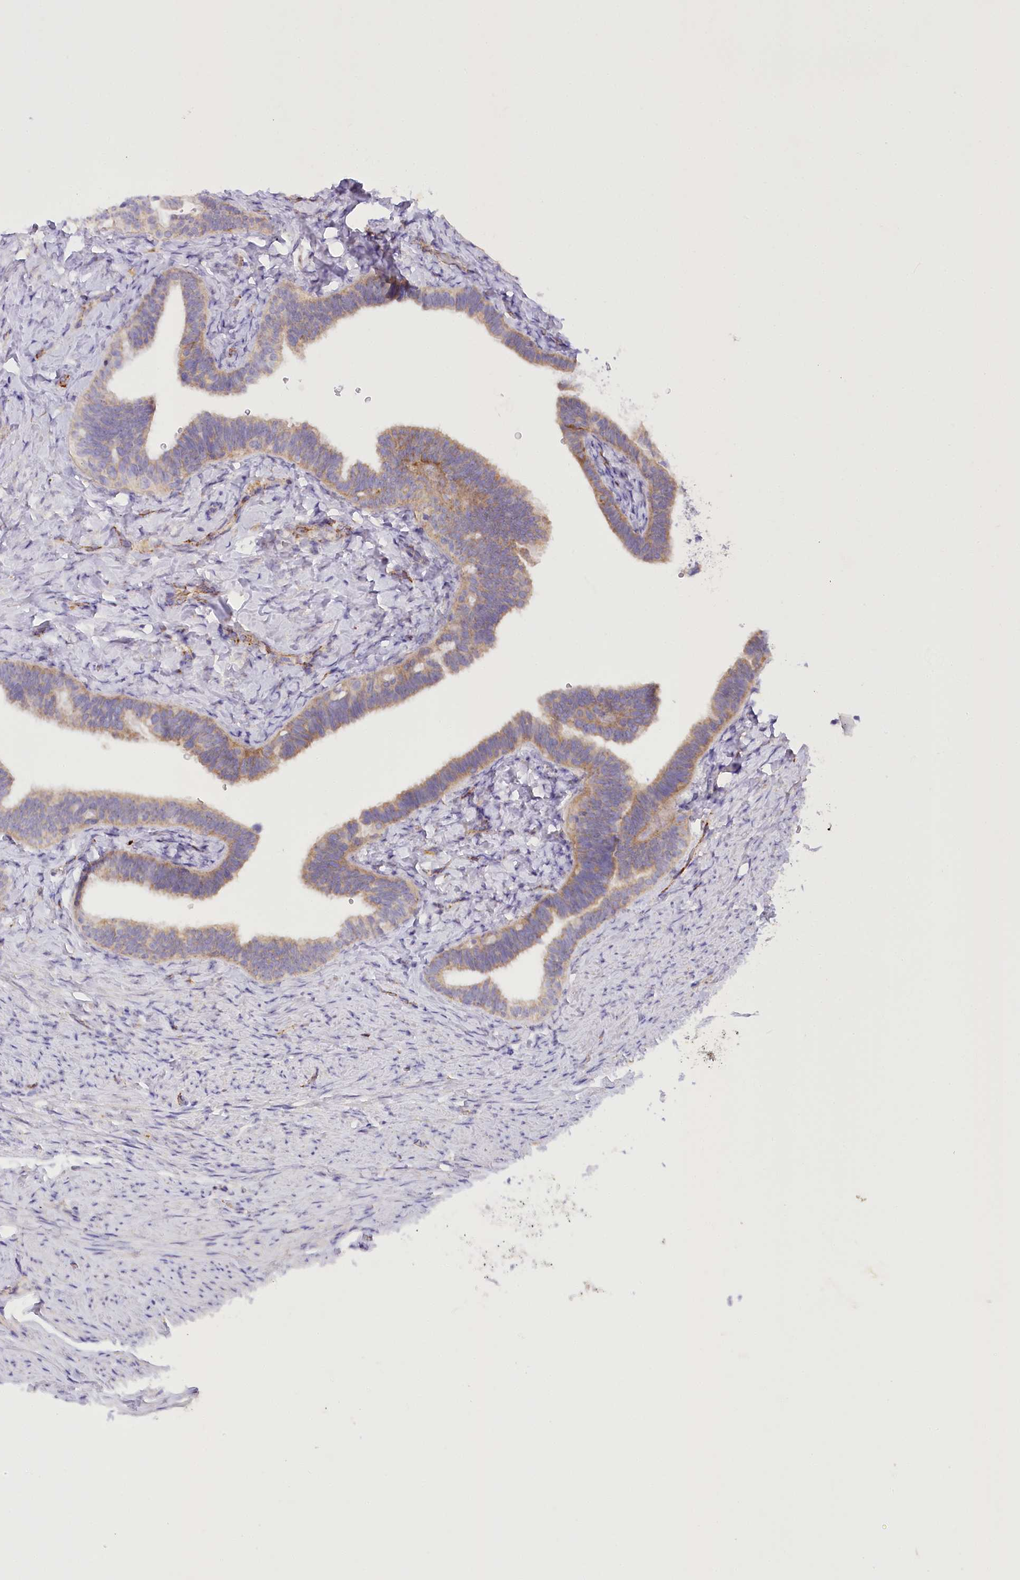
{"staining": {"intensity": "moderate", "quantity": ">75%", "location": "cytoplasmic/membranous"}, "tissue": "fallopian tube", "cell_type": "Glandular cells", "image_type": "normal", "snomed": [{"axis": "morphology", "description": "Normal tissue, NOS"}, {"axis": "topography", "description": "Fallopian tube"}], "caption": "Protein staining of benign fallopian tube exhibits moderate cytoplasmic/membranous positivity in about >75% of glandular cells. Immunohistochemistry (ihc) stains the protein in brown and the nuclei are stained blue.", "gene": "DCUN1D1", "patient": {"sex": "female", "age": 39}}